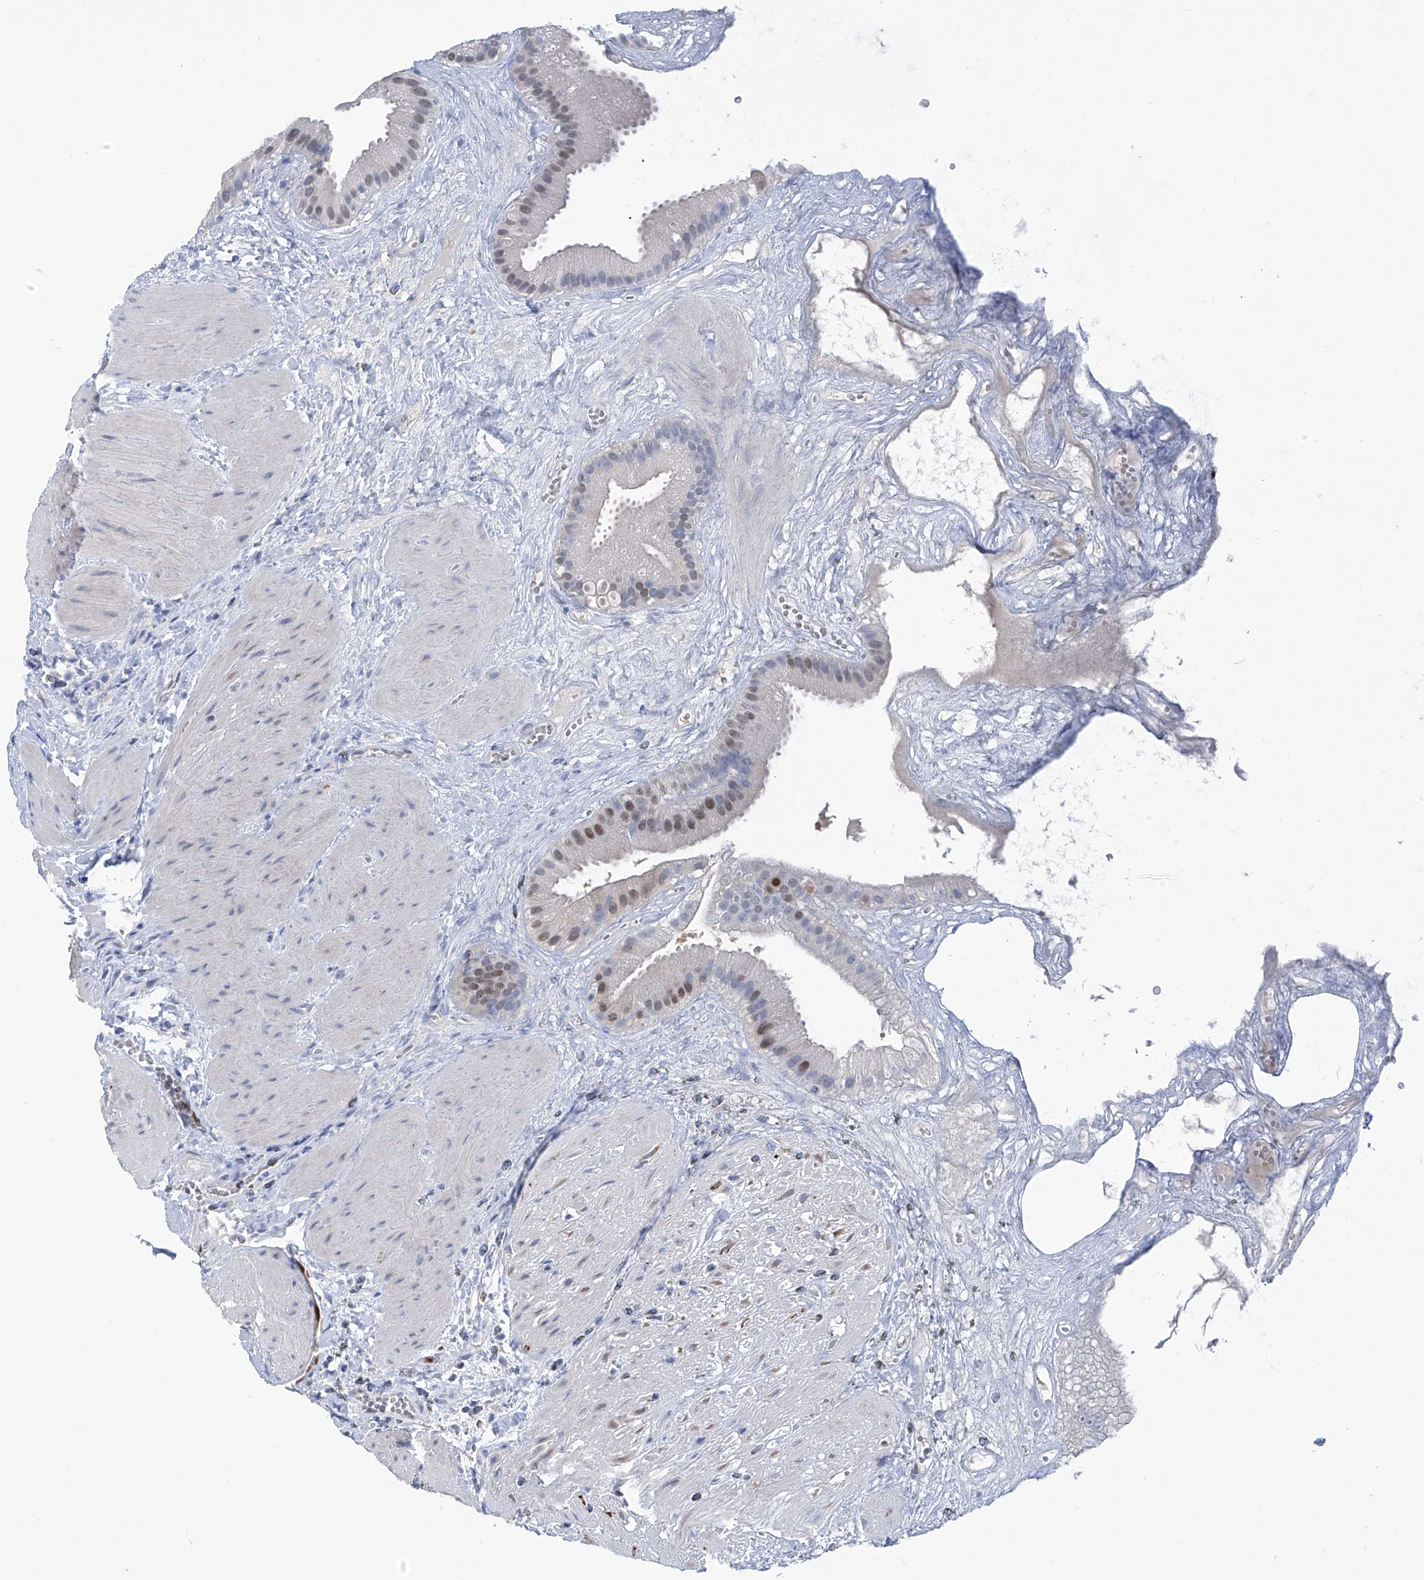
{"staining": {"intensity": "moderate", "quantity": "<25%", "location": "nuclear"}, "tissue": "gallbladder", "cell_type": "Glandular cells", "image_type": "normal", "snomed": [{"axis": "morphology", "description": "Normal tissue, NOS"}, {"axis": "topography", "description": "Gallbladder"}], "caption": "Immunohistochemical staining of benign gallbladder reveals moderate nuclear protein staining in about <25% of glandular cells. Immunohistochemistry (ihc) stains the protein of interest in brown and the nuclei are stained blue.", "gene": "PHF20", "patient": {"sex": "male", "age": 55}}